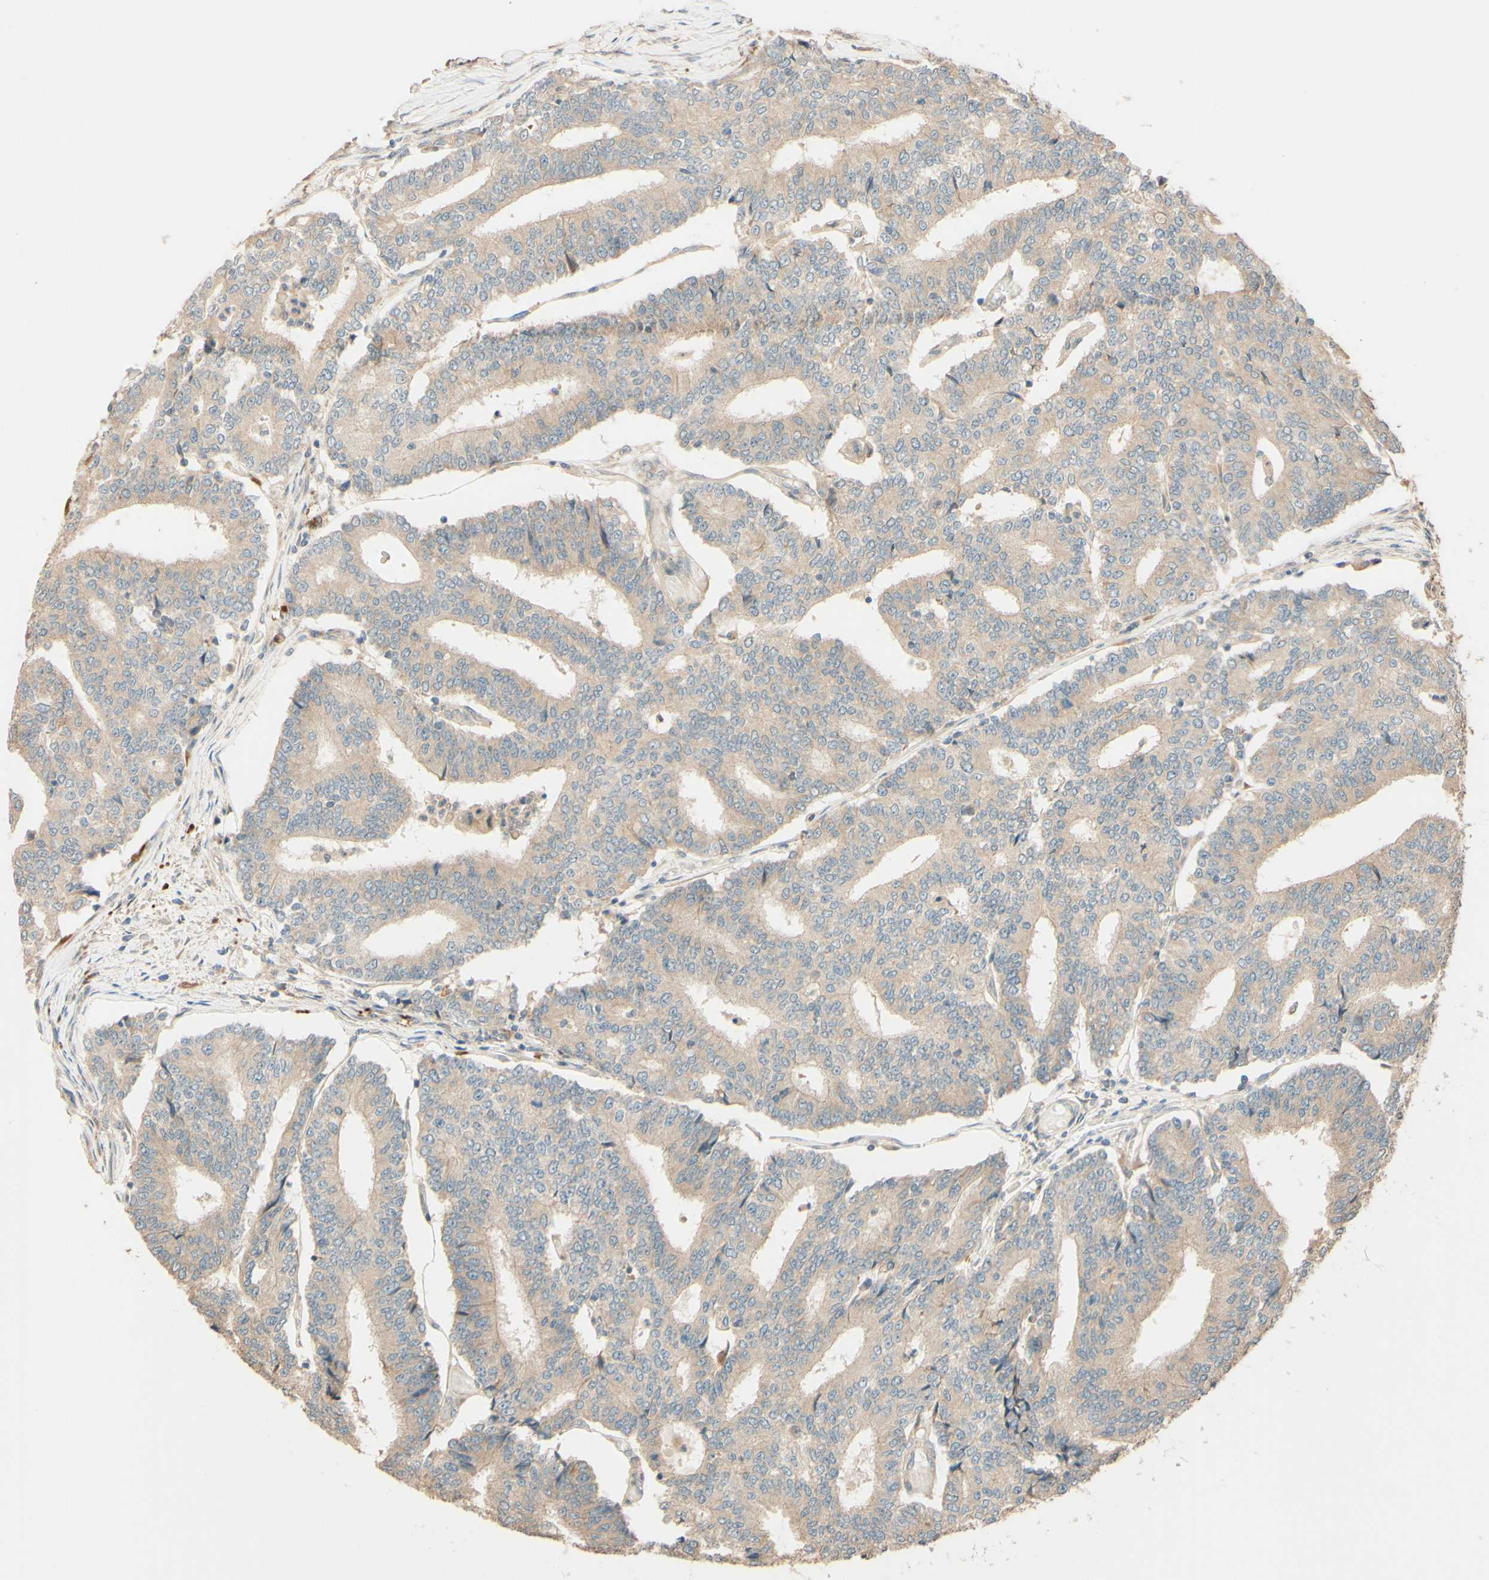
{"staining": {"intensity": "weak", "quantity": ">75%", "location": "cytoplasmic/membranous"}, "tissue": "prostate cancer", "cell_type": "Tumor cells", "image_type": "cancer", "snomed": [{"axis": "morphology", "description": "Normal tissue, NOS"}, {"axis": "morphology", "description": "Adenocarcinoma, High grade"}, {"axis": "topography", "description": "Prostate"}, {"axis": "topography", "description": "Seminal veicle"}], "caption": "Human prostate high-grade adenocarcinoma stained for a protein (brown) exhibits weak cytoplasmic/membranous positive staining in approximately >75% of tumor cells.", "gene": "RNF19A", "patient": {"sex": "male", "age": 55}}